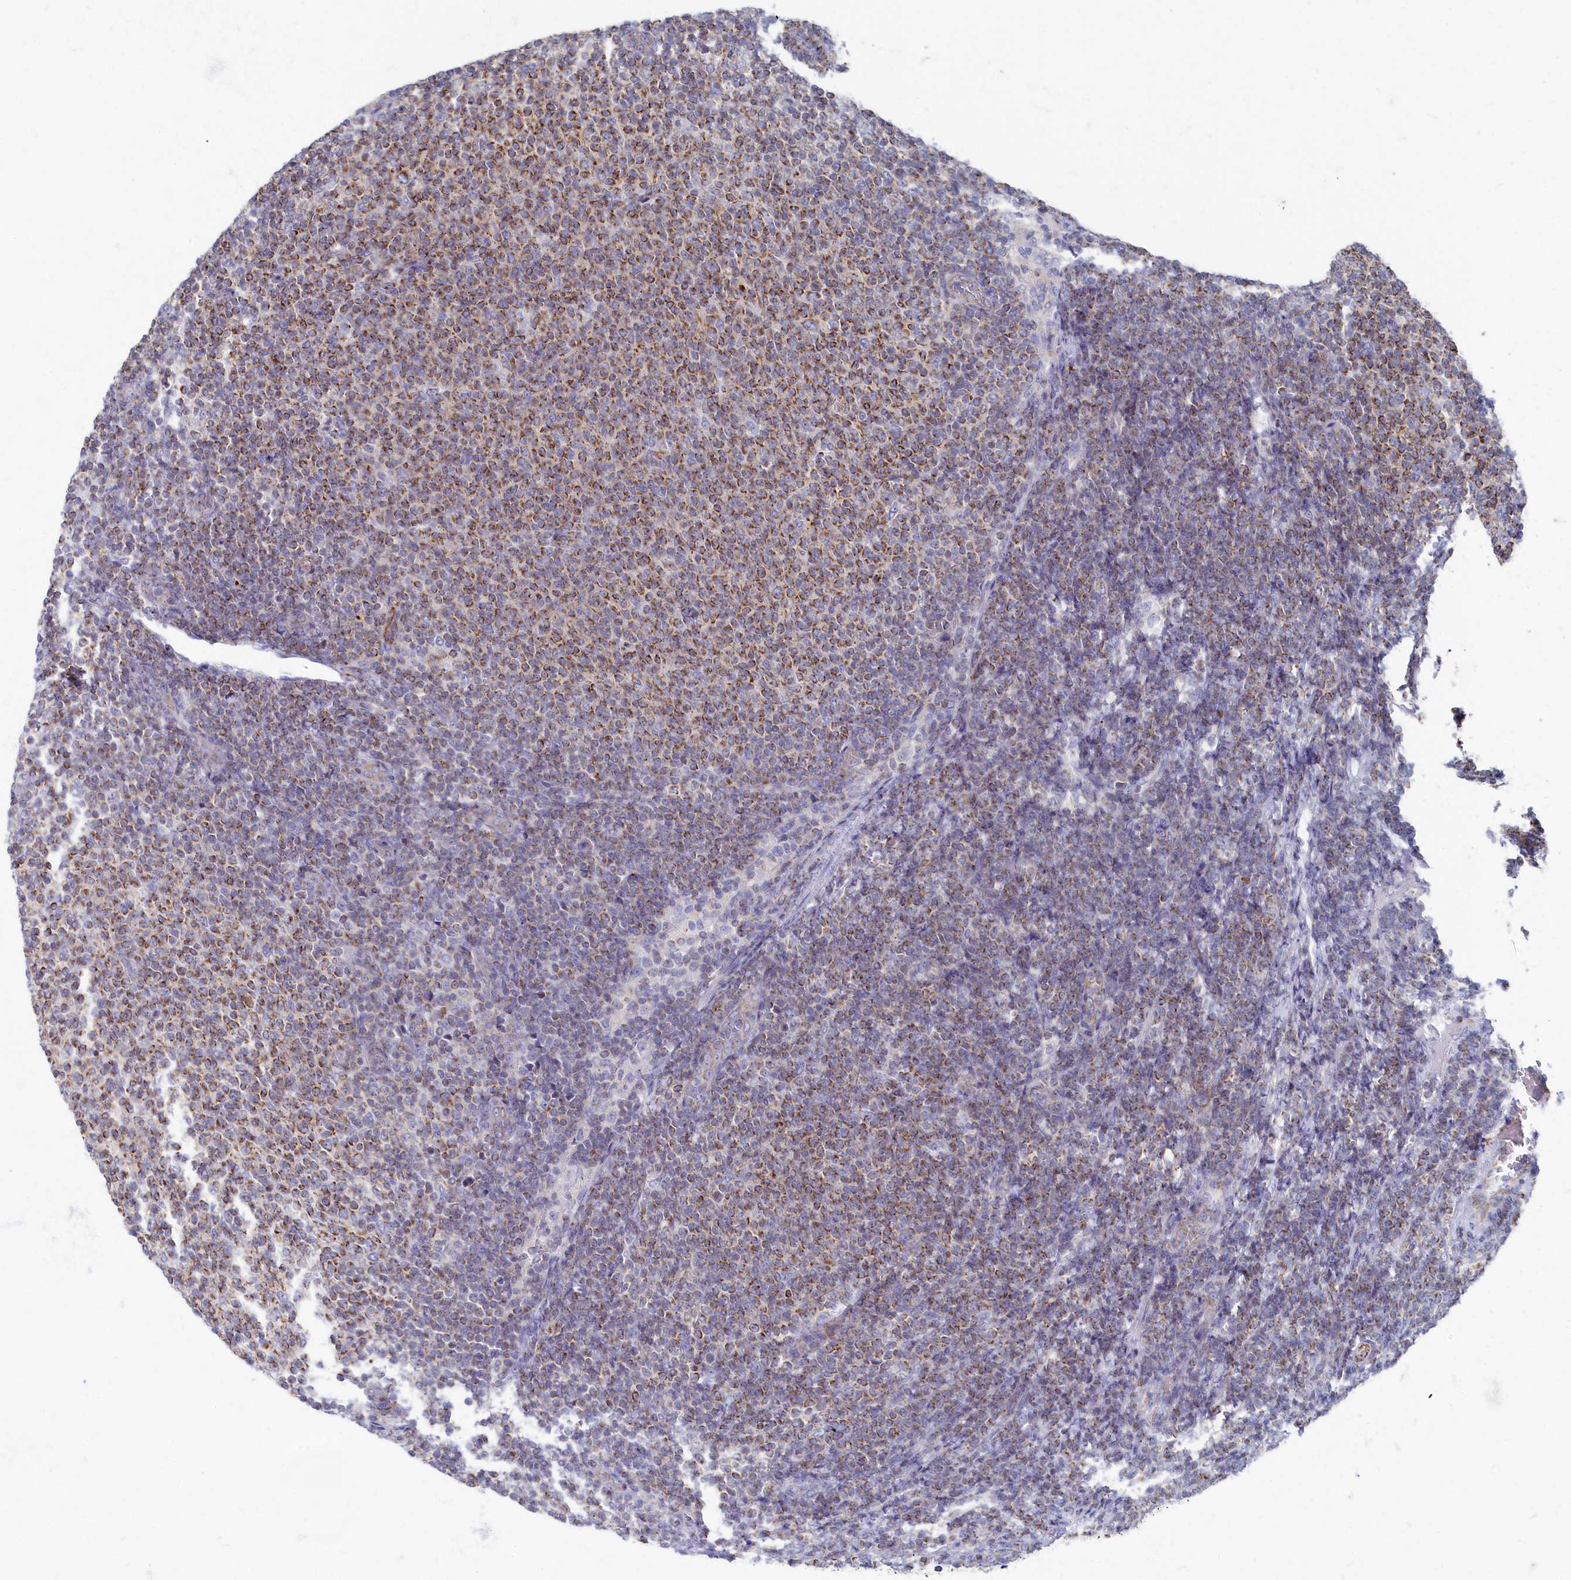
{"staining": {"intensity": "moderate", "quantity": ">75%", "location": "cytoplasmic/membranous"}, "tissue": "lymphoma", "cell_type": "Tumor cells", "image_type": "cancer", "snomed": [{"axis": "morphology", "description": "Malignant lymphoma, non-Hodgkin's type, Low grade"}, {"axis": "topography", "description": "Lymph node"}], "caption": "Immunohistochemical staining of human lymphoma displays moderate cytoplasmic/membranous protein staining in about >75% of tumor cells.", "gene": "OCIAD2", "patient": {"sex": "male", "age": 66}}